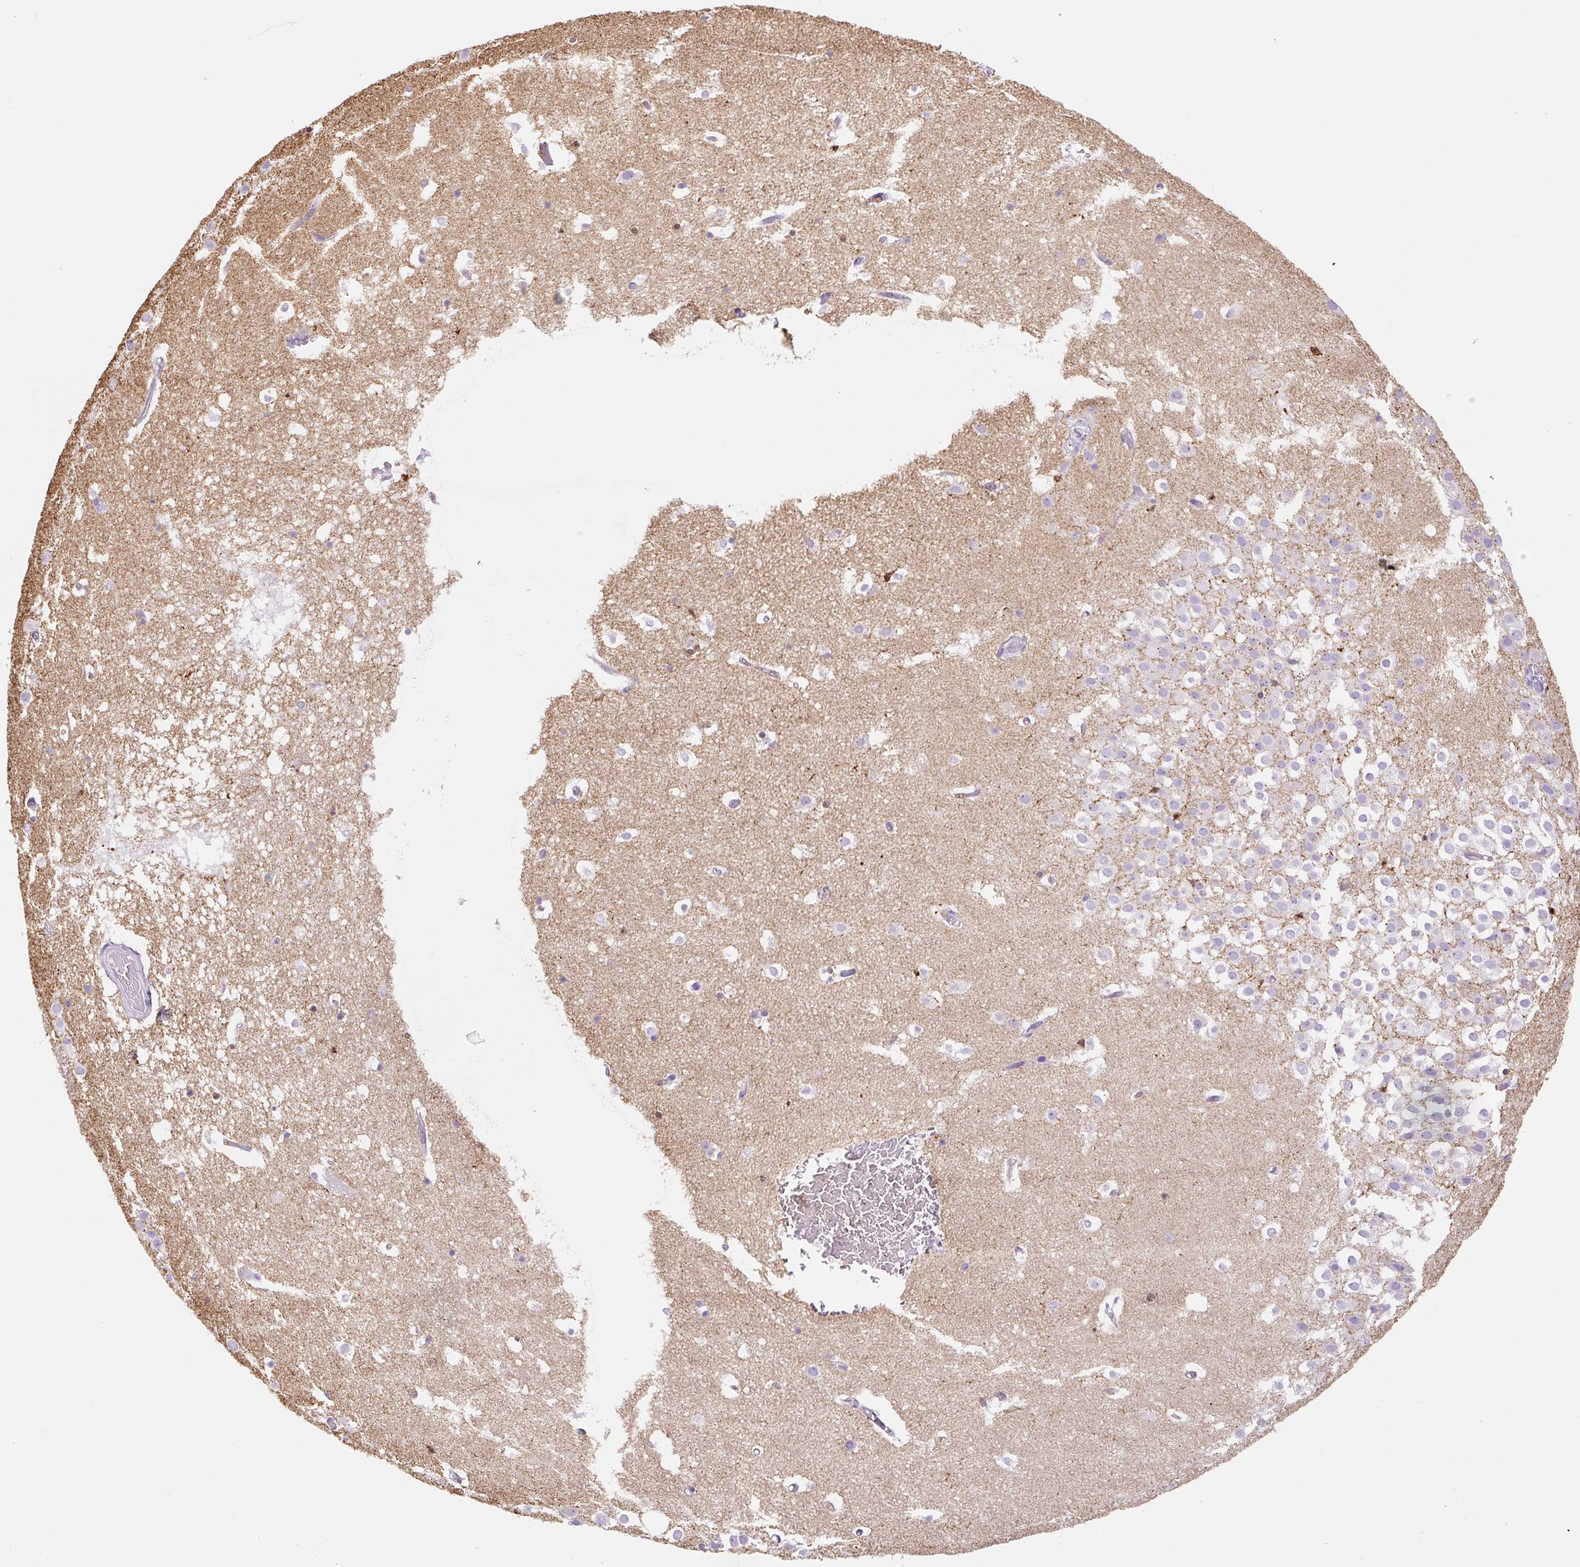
{"staining": {"intensity": "negative", "quantity": "none", "location": "none"}, "tissue": "hippocampus", "cell_type": "Glial cells", "image_type": "normal", "snomed": [{"axis": "morphology", "description": "Normal tissue, NOS"}, {"axis": "topography", "description": "Hippocampus"}], "caption": "DAB immunohistochemical staining of unremarkable human hippocampus exhibits no significant staining in glial cells. (DAB (3,3'-diaminobenzidine) immunohistochemistry, high magnification).", "gene": "ASB4", "patient": {"sex": "female", "age": 52}}